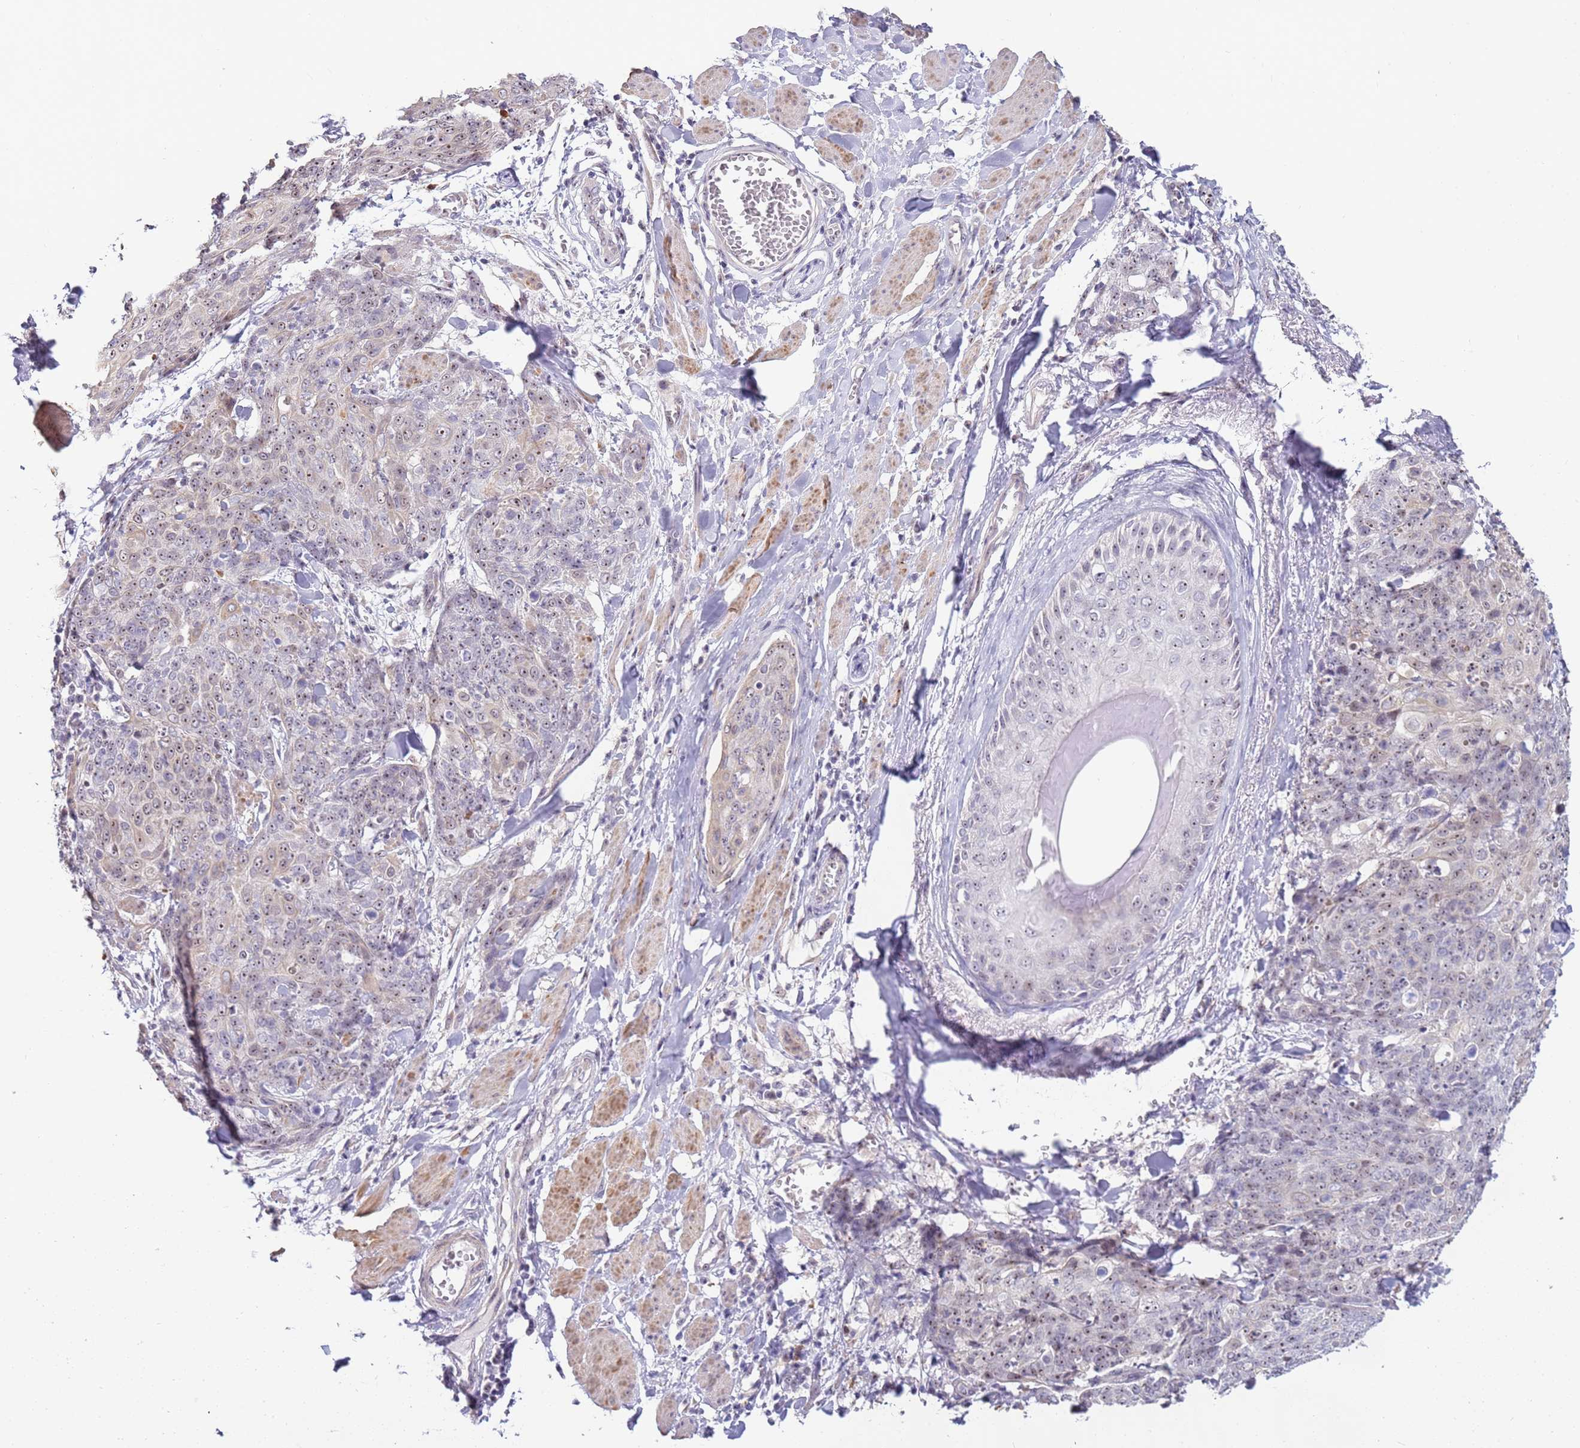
{"staining": {"intensity": "weak", "quantity": ">75%", "location": "nuclear"}, "tissue": "skin cancer", "cell_type": "Tumor cells", "image_type": "cancer", "snomed": [{"axis": "morphology", "description": "Squamous cell carcinoma, NOS"}, {"axis": "topography", "description": "Skin"}, {"axis": "topography", "description": "Vulva"}], "caption": "Protein analysis of squamous cell carcinoma (skin) tissue exhibits weak nuclear positivity in about >75% of tumor cells. Immunohistochemistry stains the protein in brown and the nuclei are stained blue.", "gene": "UCMA", "patient": {"sex": "female", "age": 85}}